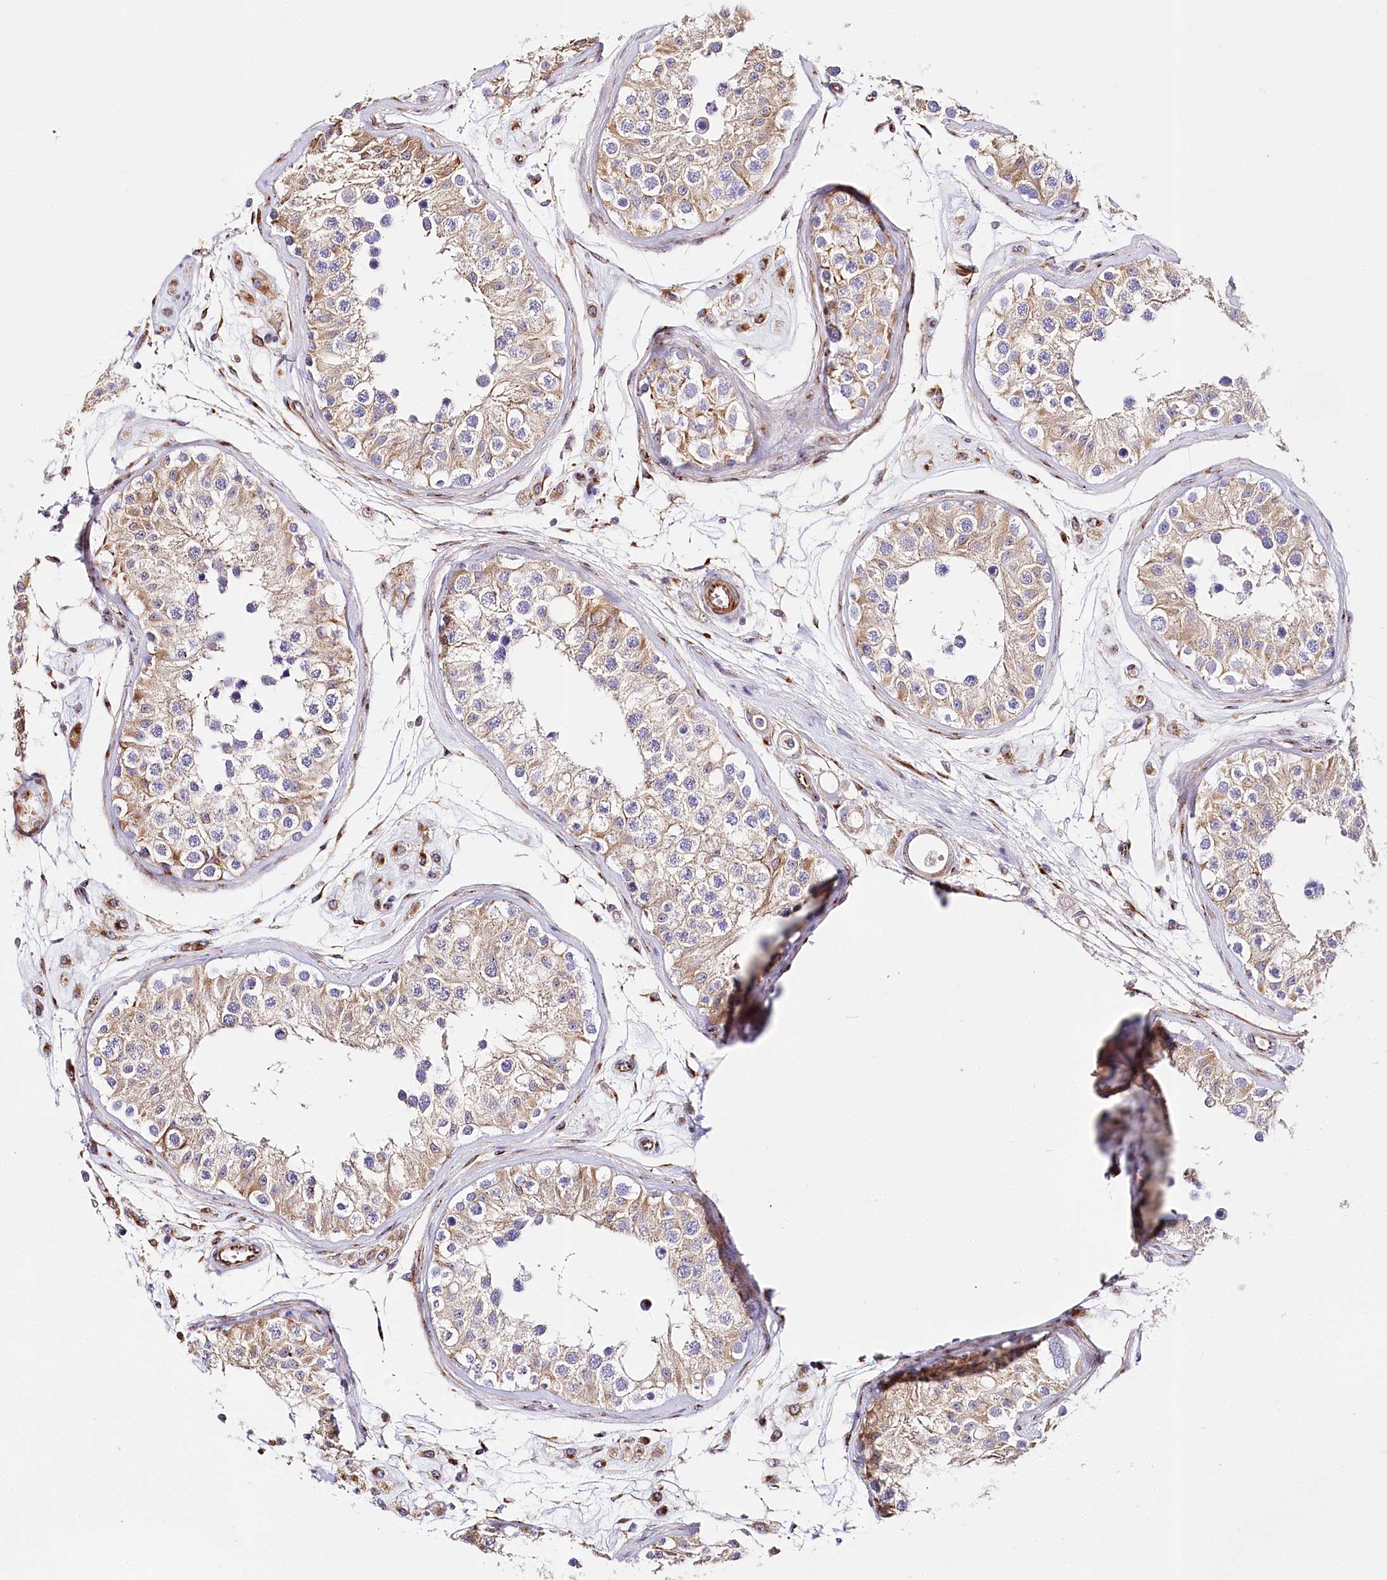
{"staining": {"intensity": "moderate", "quantity": ">75%", "location": "cytoplasmic/membranous"}, "tissue": "testis", "cell_type": "Cells in seminiferous ducts", "image_type": "normal", "snomed": [{"axis": "morphology", "description": "Normal tissue, NOS"}, {"axis": "morphology", "description": "Adenocarcinoma, metastatic, NOS"}, {"axis": "topography", "description": "Testis"}], "caption": "This micrograph reveals immunohistochemistry staining of unremarkable human testis, with medium moderate cytoplasmic/membranous expression in about >75% of cells in seminiferous ducts.", "gene": "ABRAXAS2", "patient": {"sex": "male", "age": 26}}